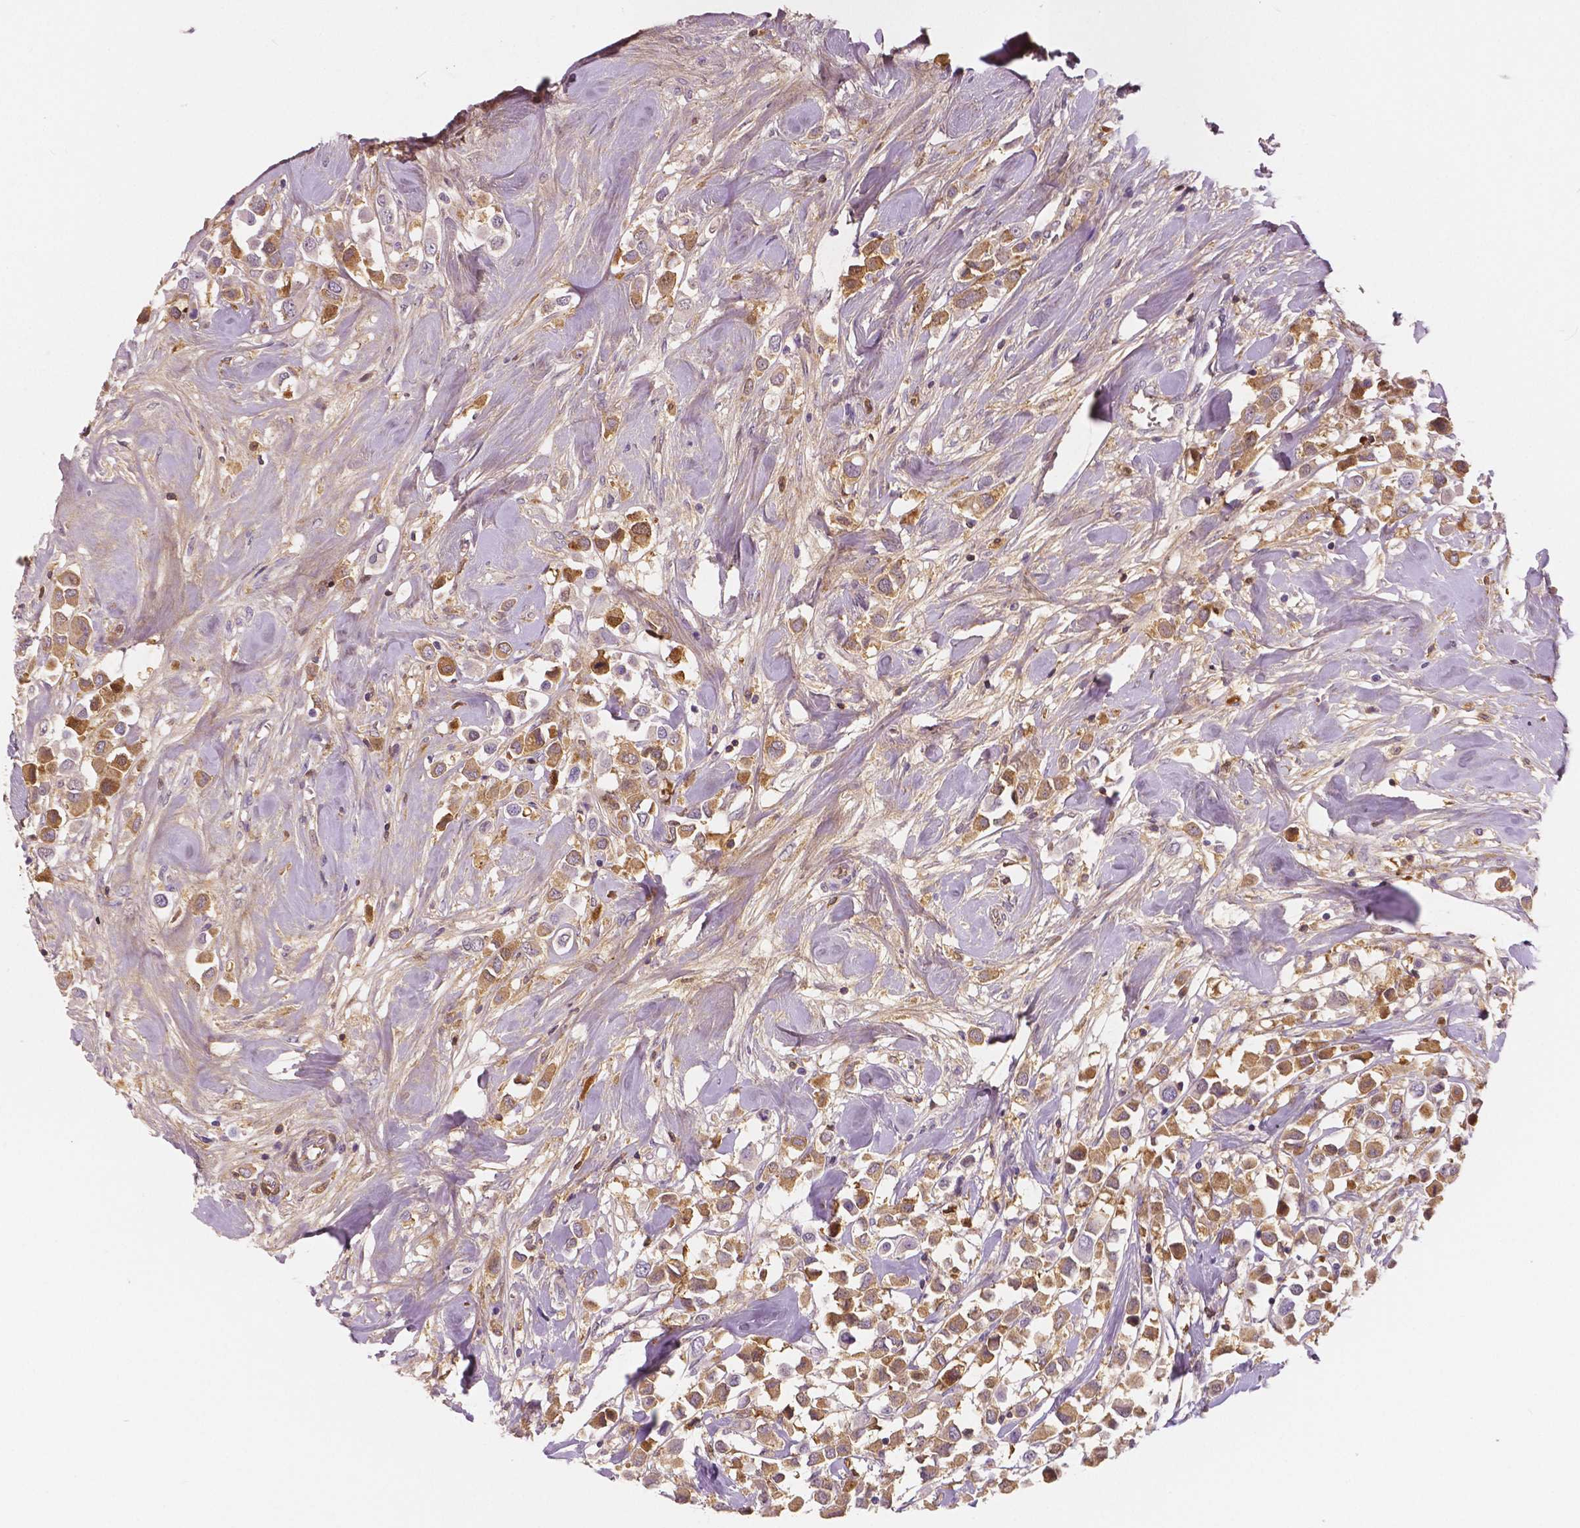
{"staining": {"intensity": "moderate", "quantity": ">75%", "location": "cytoplasmic/membranous"}, "tissue": "breast cancer", "cell_type": "Tumor cells", "image_type": "cancer", "snomed": [{"axis": "morphology", "description": "Duct carcinoma"}, {"axis": "topography", "description": "Breast"}], "caption": "An image of human breast cancer stained for a protein demonstrates moderate cytoplasmic/membranous brown staining in tumor cells.", "gene": "APOA4", "patient": {"sex": "female", "age": 61}}